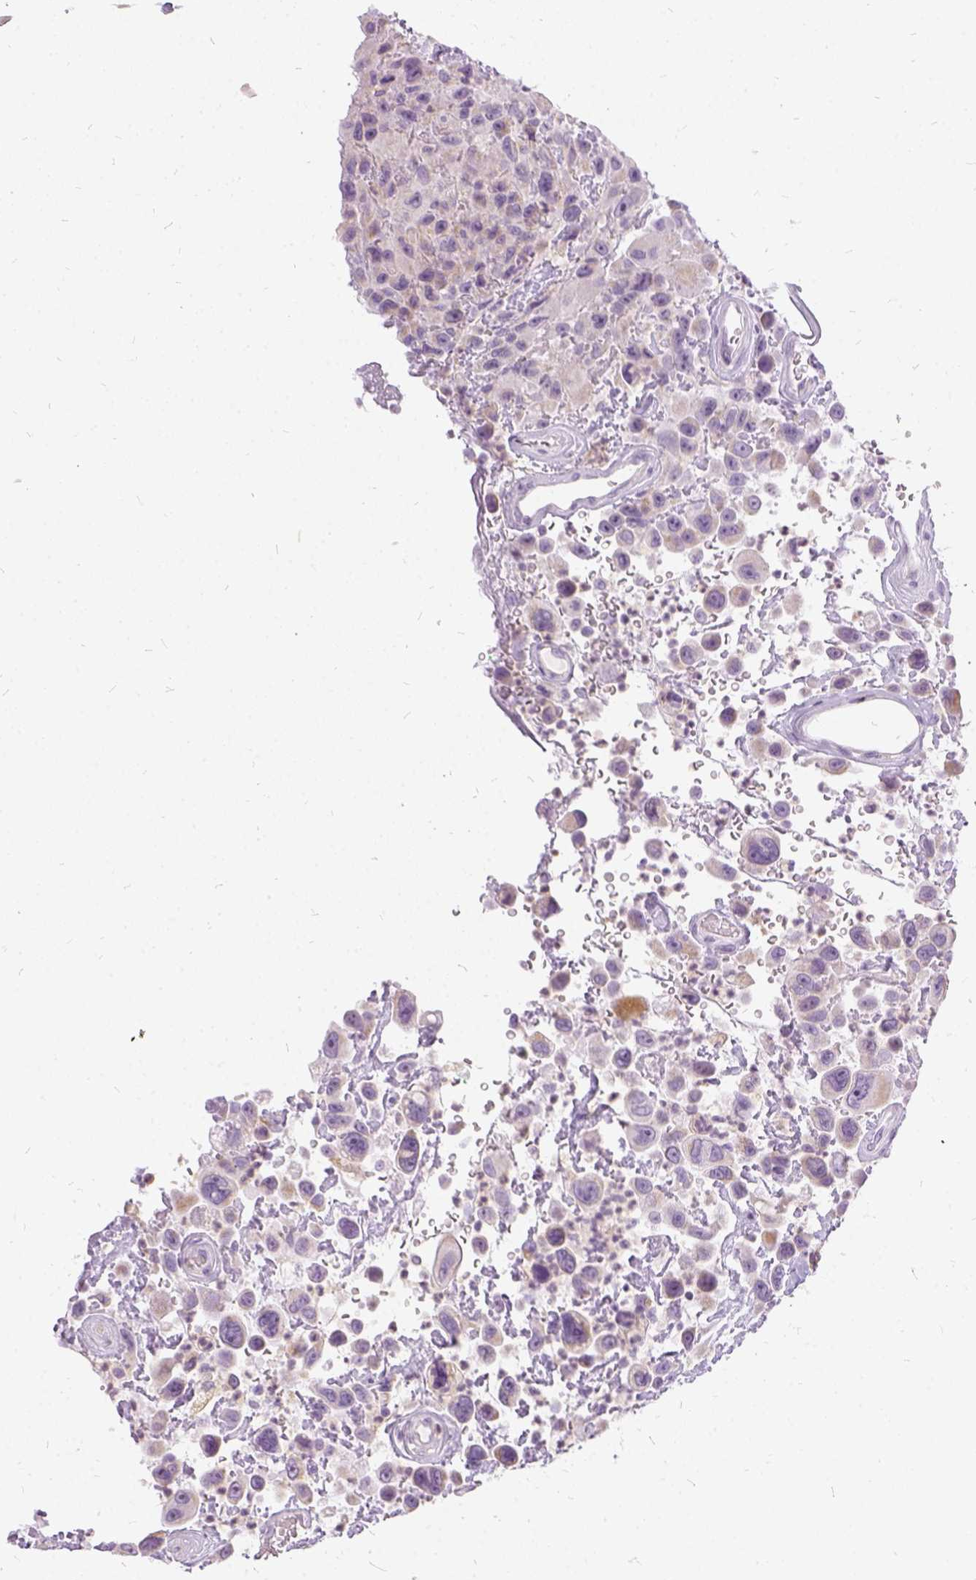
{"staining": {"intensity": "negative", "quantity": "none", "location": "none"}, "tissue": "urothelial cancer", "cell_type": "Tumor cells", "image_type": "cancer", "snomed": [{"axis": "morphology", "description": "Urothelial carcinoma, High grade"}, {"axis": "topography", "description": "Urinary bladder"}], "caption": "Image shows no significant protein expression in tumor cells of high-grade urothelial carcinoma. (Brightfield microscopy of DAB immunohistochemistry at high magnification).", "gene": "FDX1", "patient": {"sex": "male", "age": 53}}